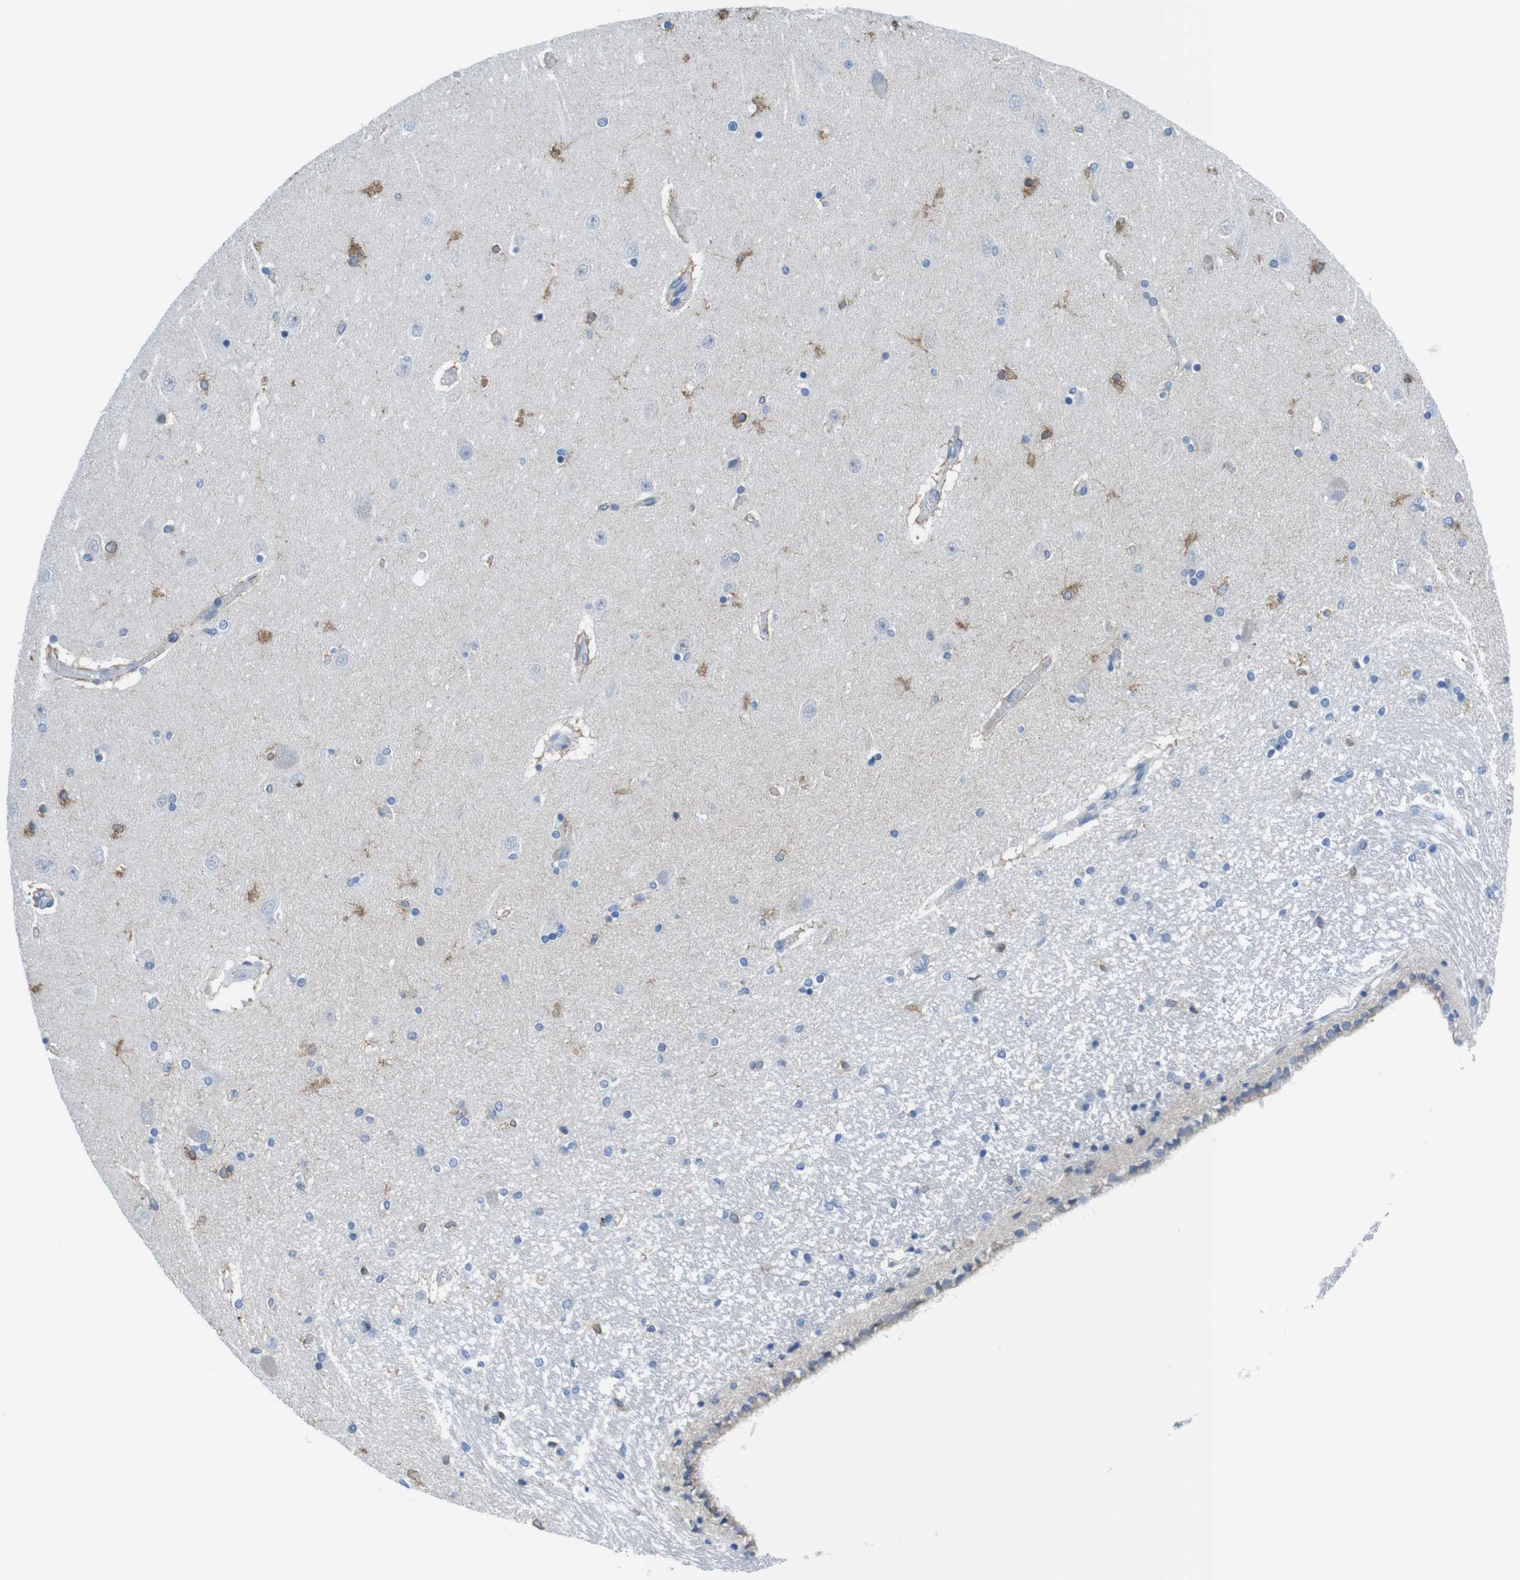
{"staining": {"intensity": "moderate", "quantity": "<25%", "location": "cytoplasmic/membranous"}, "tissue": "hippocampus", "cell_type": "Glial cells", "image_type": "normal", "snomed": [{"axis": "morphology", "description": "Normal tissue, NOS"}, {"axis": "topography", "description": "Hippocampus"}], "caption": "A histopathology image of hippocampus stained for a protein shows moderate cytoplasmic/membranous brown staining in glial cells. Using DAB (brown) and hematoxylin (blue) stains, captured at high magnification using brightfield microscopy.", "gene": "CDH8", "patient": {"sex": "female", "age": 54}}